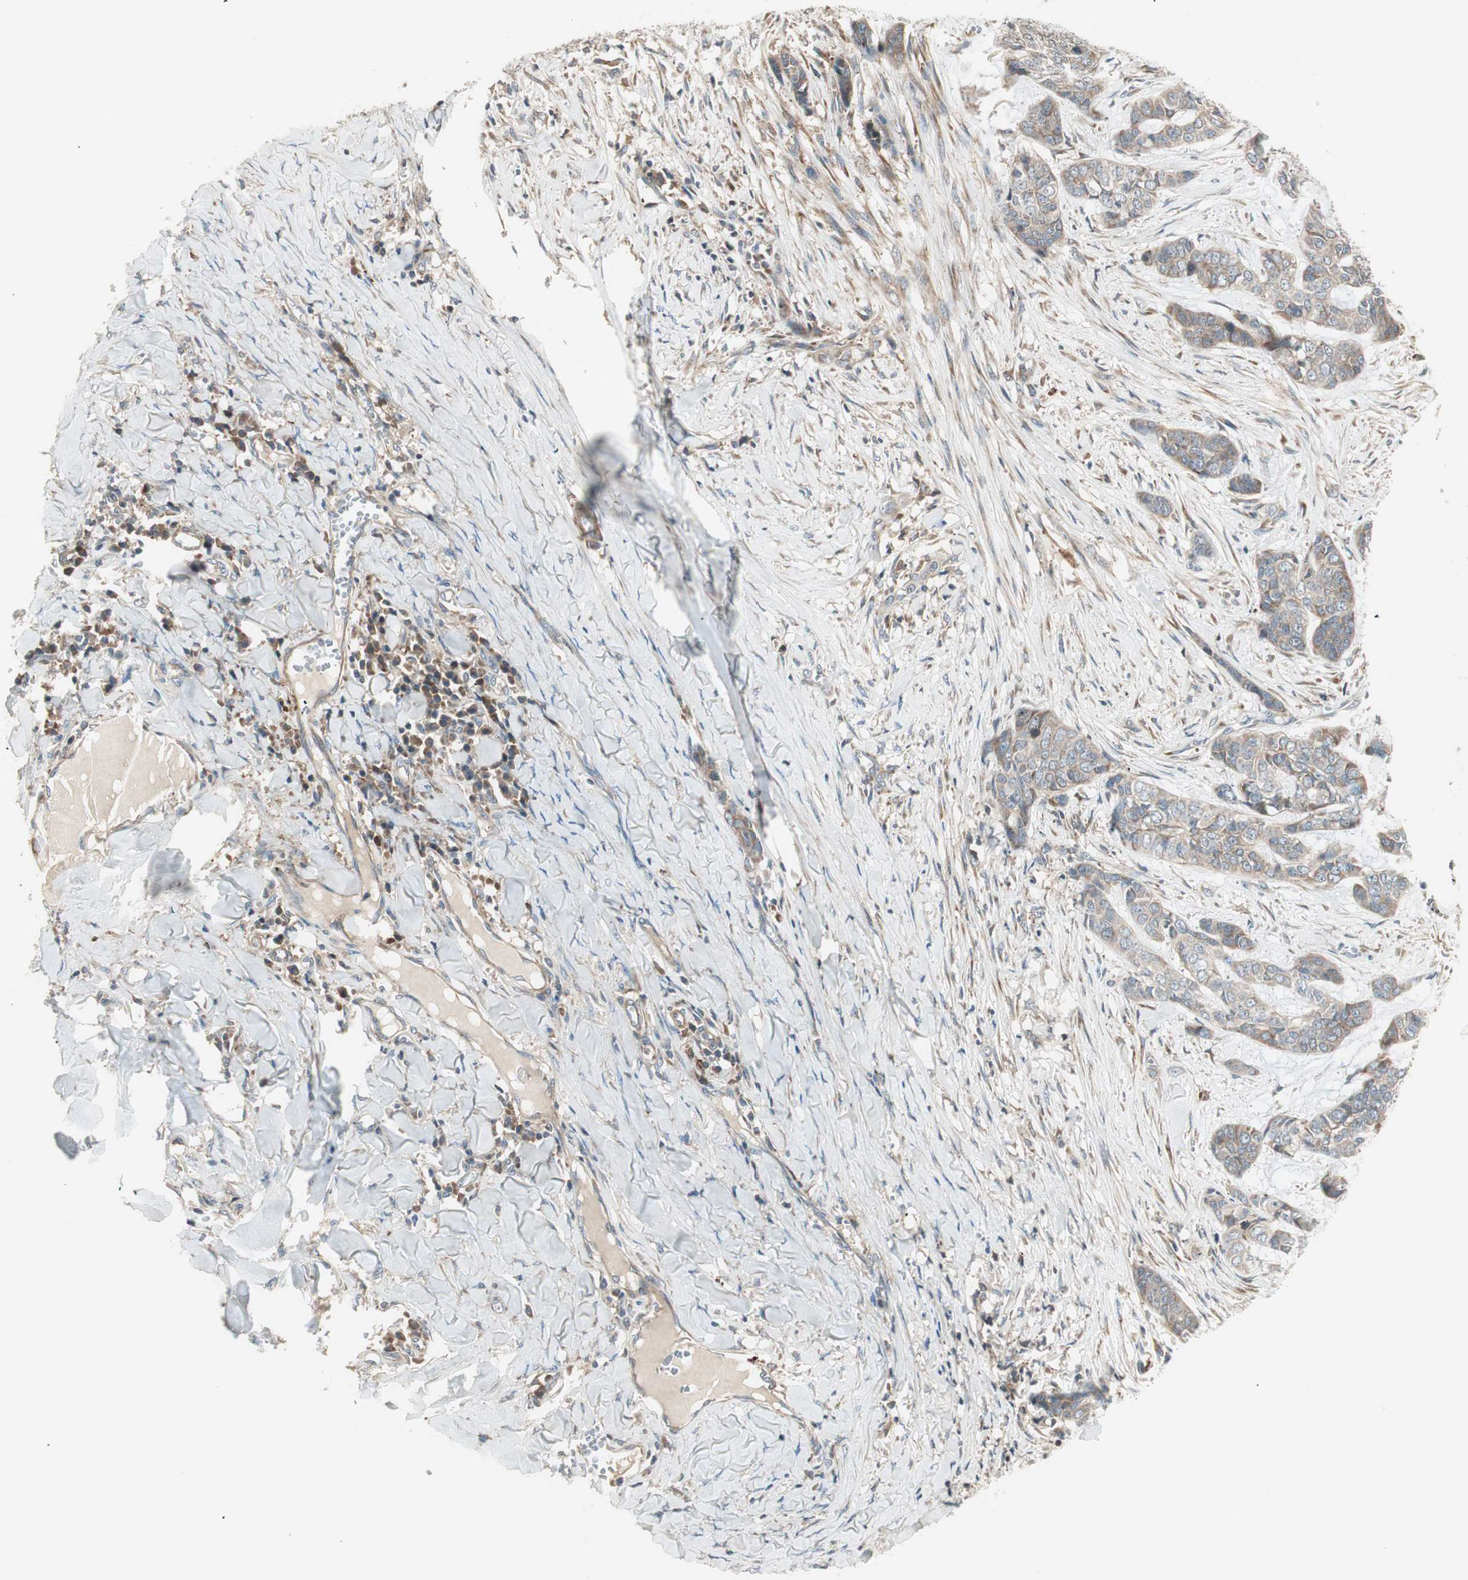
{"staining": {"intensity": "weak", "quantity": ">75%", "location": "cytoplasmic/membranous"}, "tissue": "skin cancer", "cell_type": "Tumor cells", "image_type": "cancer", "snomed": [{"axis": "morphology", "description": "Basal cell carcinoma"}, {"axis": "topography", "description": "Skin"}], "caption": "Protein positivity by immunohistochemistry (IHC) shows weak cytoplasmic/membranous expression in approximately >75% of tumor cells in skin cancer.", "gene": "SFRP1", "patient": {"sex": "female", "age": 64}}